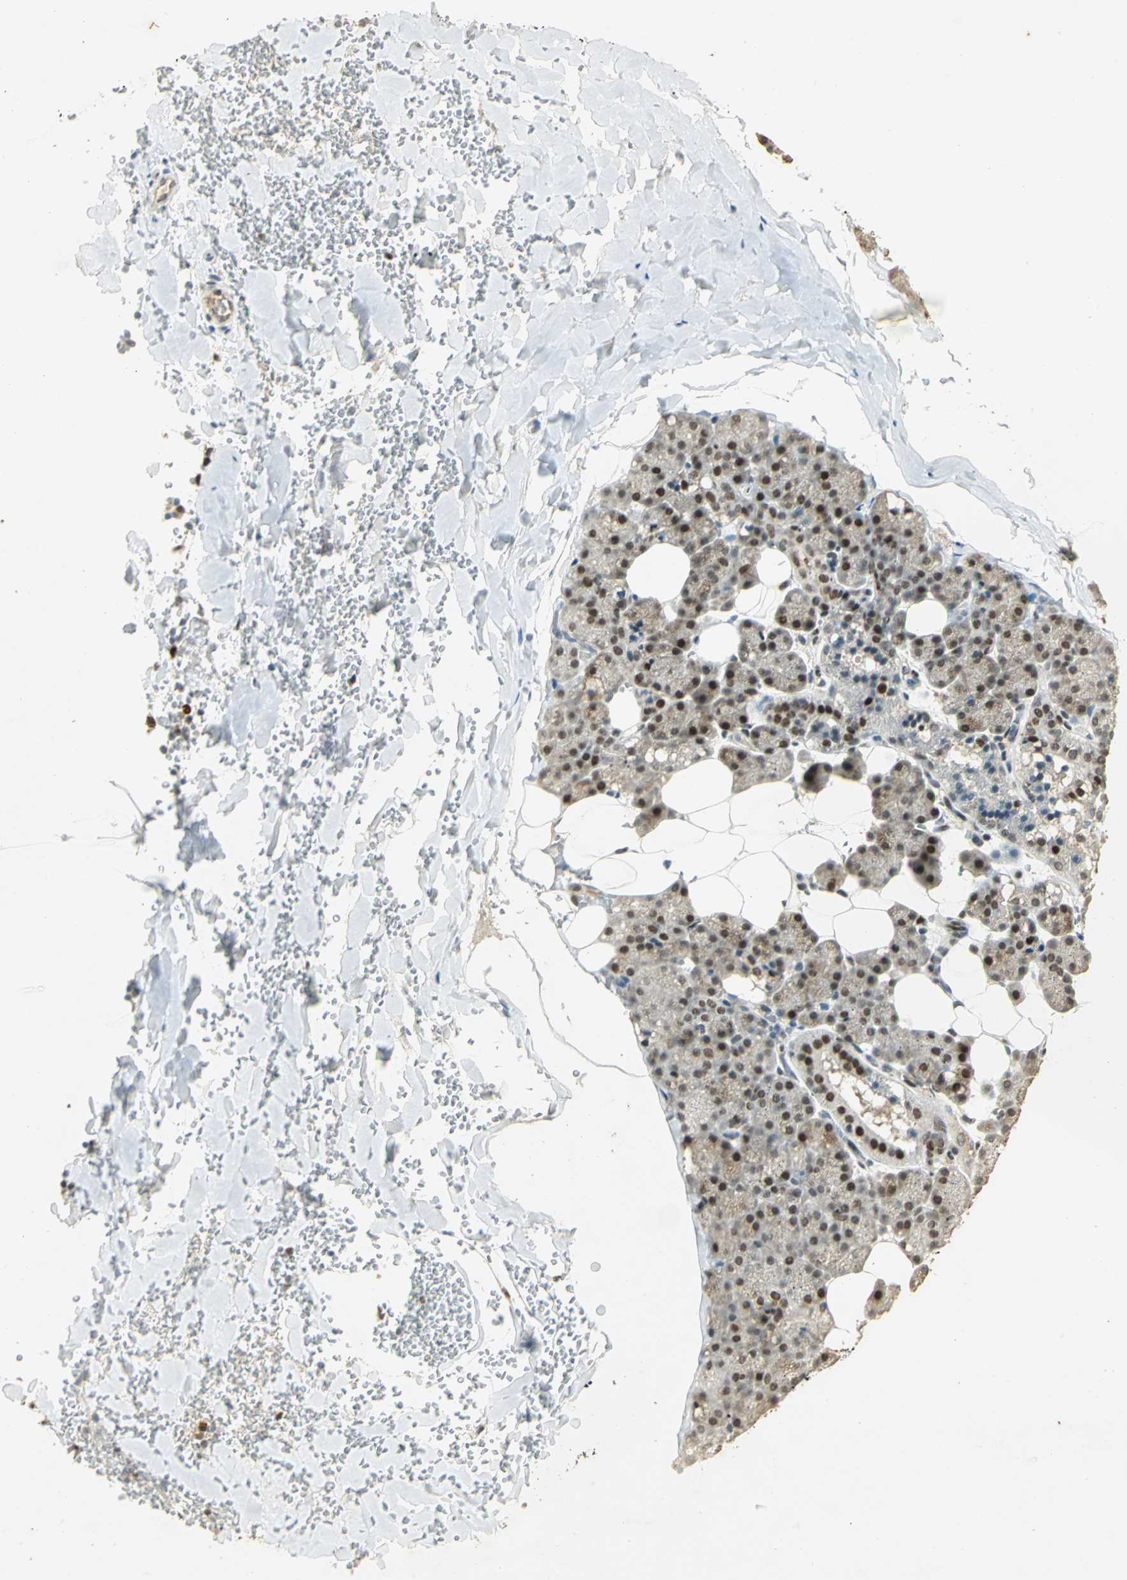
{"staining": {"intensity": "moderate", "quantity": "25%-75%", "location": "cytoplasmic/membranous,nuclear"}, "tissue": "salivary gland", "cell_type": "Glandular cells", "image_type": "normal", "snomed": [{"axis": "morphology", "description": "Normal tissue, NOS"}, {"axis": "topography", "description": "Lymph node"}, {"axis": "topography", "description": "Salivary gland"}], "caption": "Glandular cells reveal medium levels of moderate cytoplasmic/membranous,nuclear expression in about 25%-75% of cells in normal human salivary gland.", "gene": "AK6", "patient": {"sex": "male", "age": 8}}